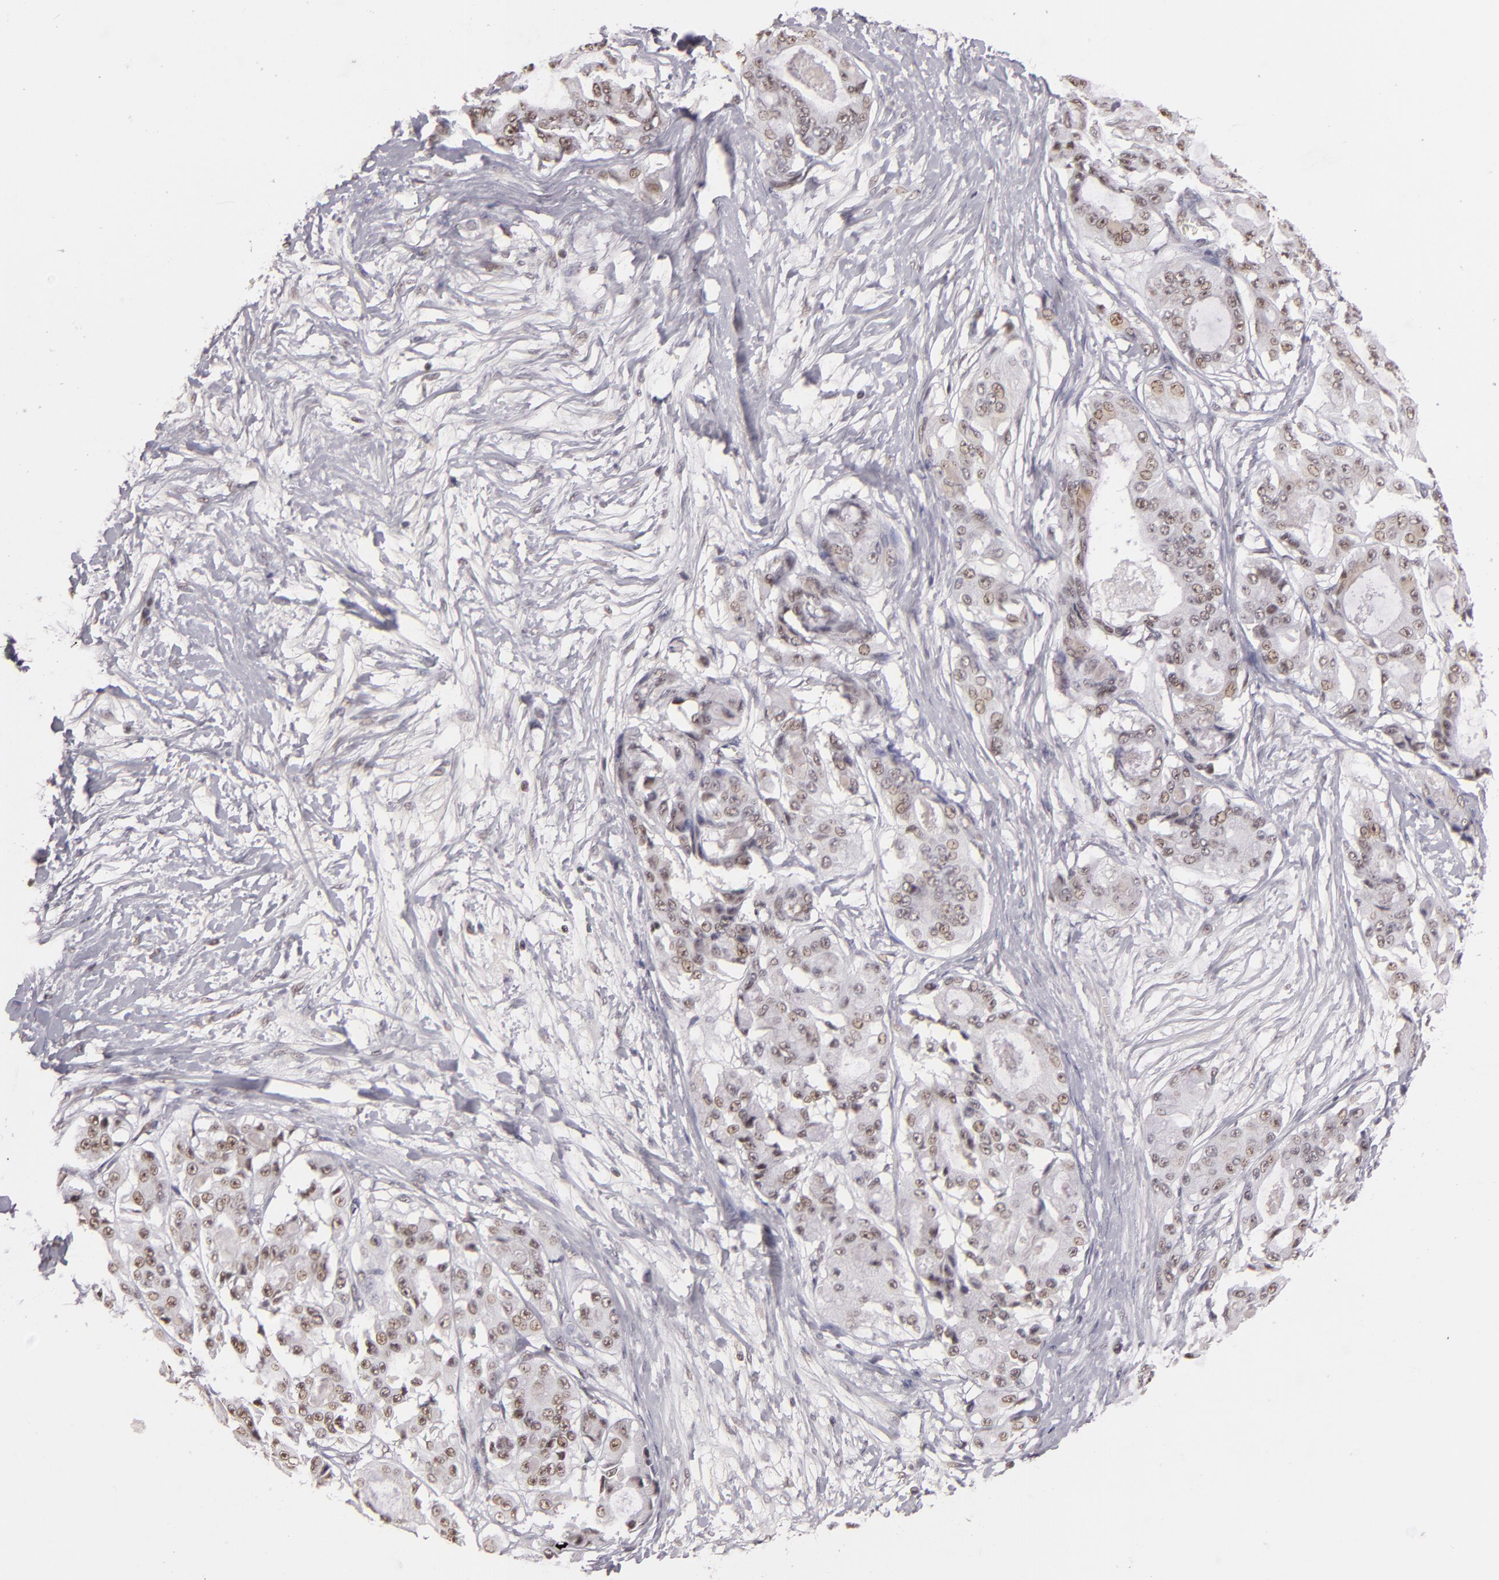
{"staining": {"intensity": "weak", "quantity": "25%-75%", "location": "nuclear"}, "tissue": "ovarian cancer", "cell_type": "Tumor cells", "image_type": "cancer", "snomed": [{"axis": "morphology", "description": "Carcinoma, endometroid"}, {"axis": "topography", "description": "Ovary"}], "caption": "A micrograph showing weak nuclear staining in approximately 25%-75% of tumor cells in endometroid carcinoma (ovarian), as visualized by brown immunohistochemical staining.", "gene": "INTS6", "patient": {"sex": "female", "age": 61}}